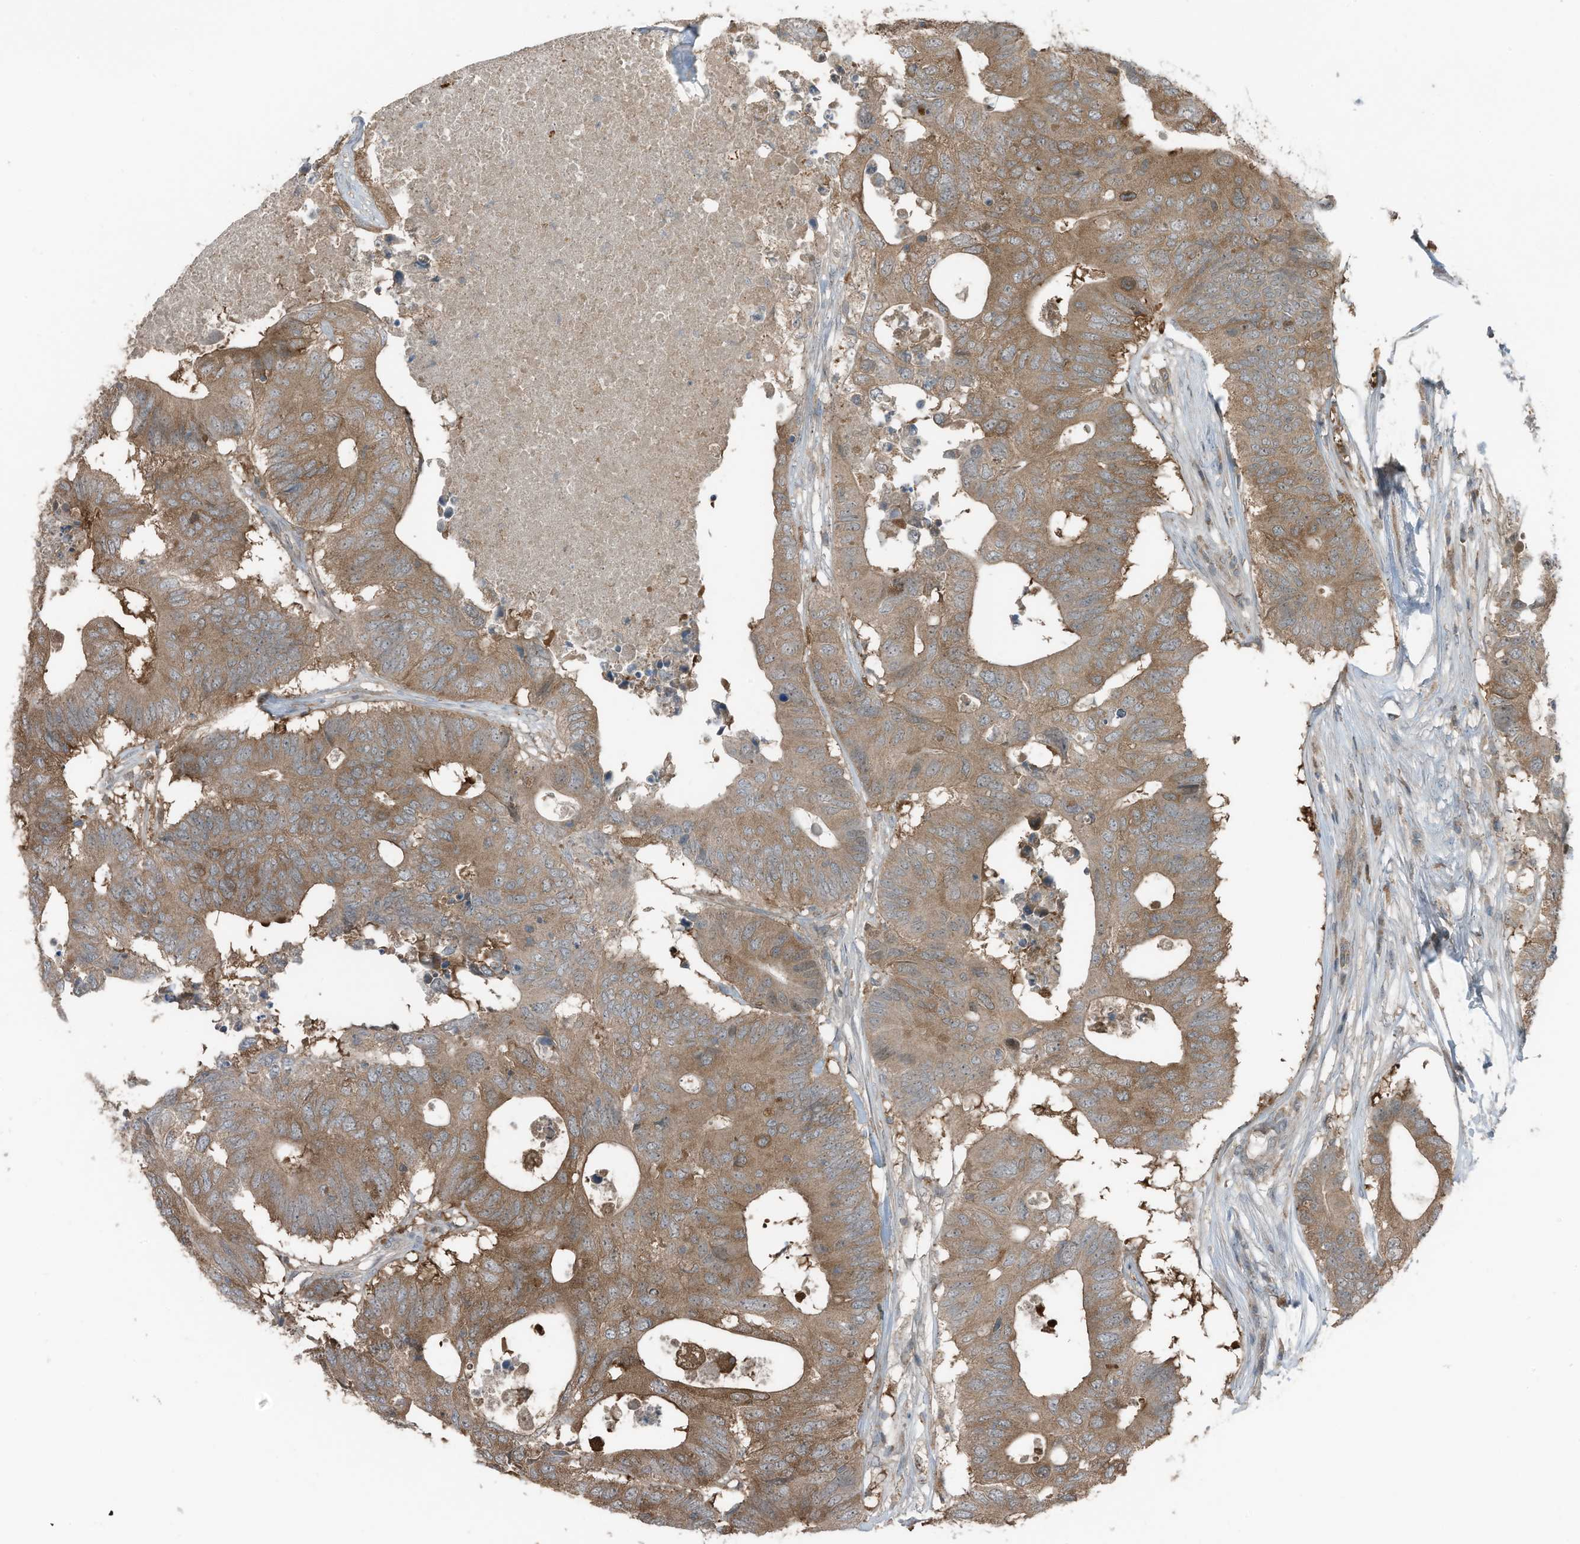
{"staining": {"intensity": "moderate", "quantity": ">75%", "location": "cytoplasmic/membranous"}, "tissue": "colorectal cancer", "cell_type": "Tumor cells", "image_type": "cancer", "snomed": [{"axis": "morphology", "description": "Adenocarcinoma, NOS"}, {"axis": "topography", "description": "Colon"}], "caption": "Colorectal adenocarcinoma stained with immunohistochemistry (IHC) shows moderate cytoplasmic/membranous staining in about >75% of tumor cells.", "gene": "TXNDC9", "patient": {"sex": "male", "age": 71}}